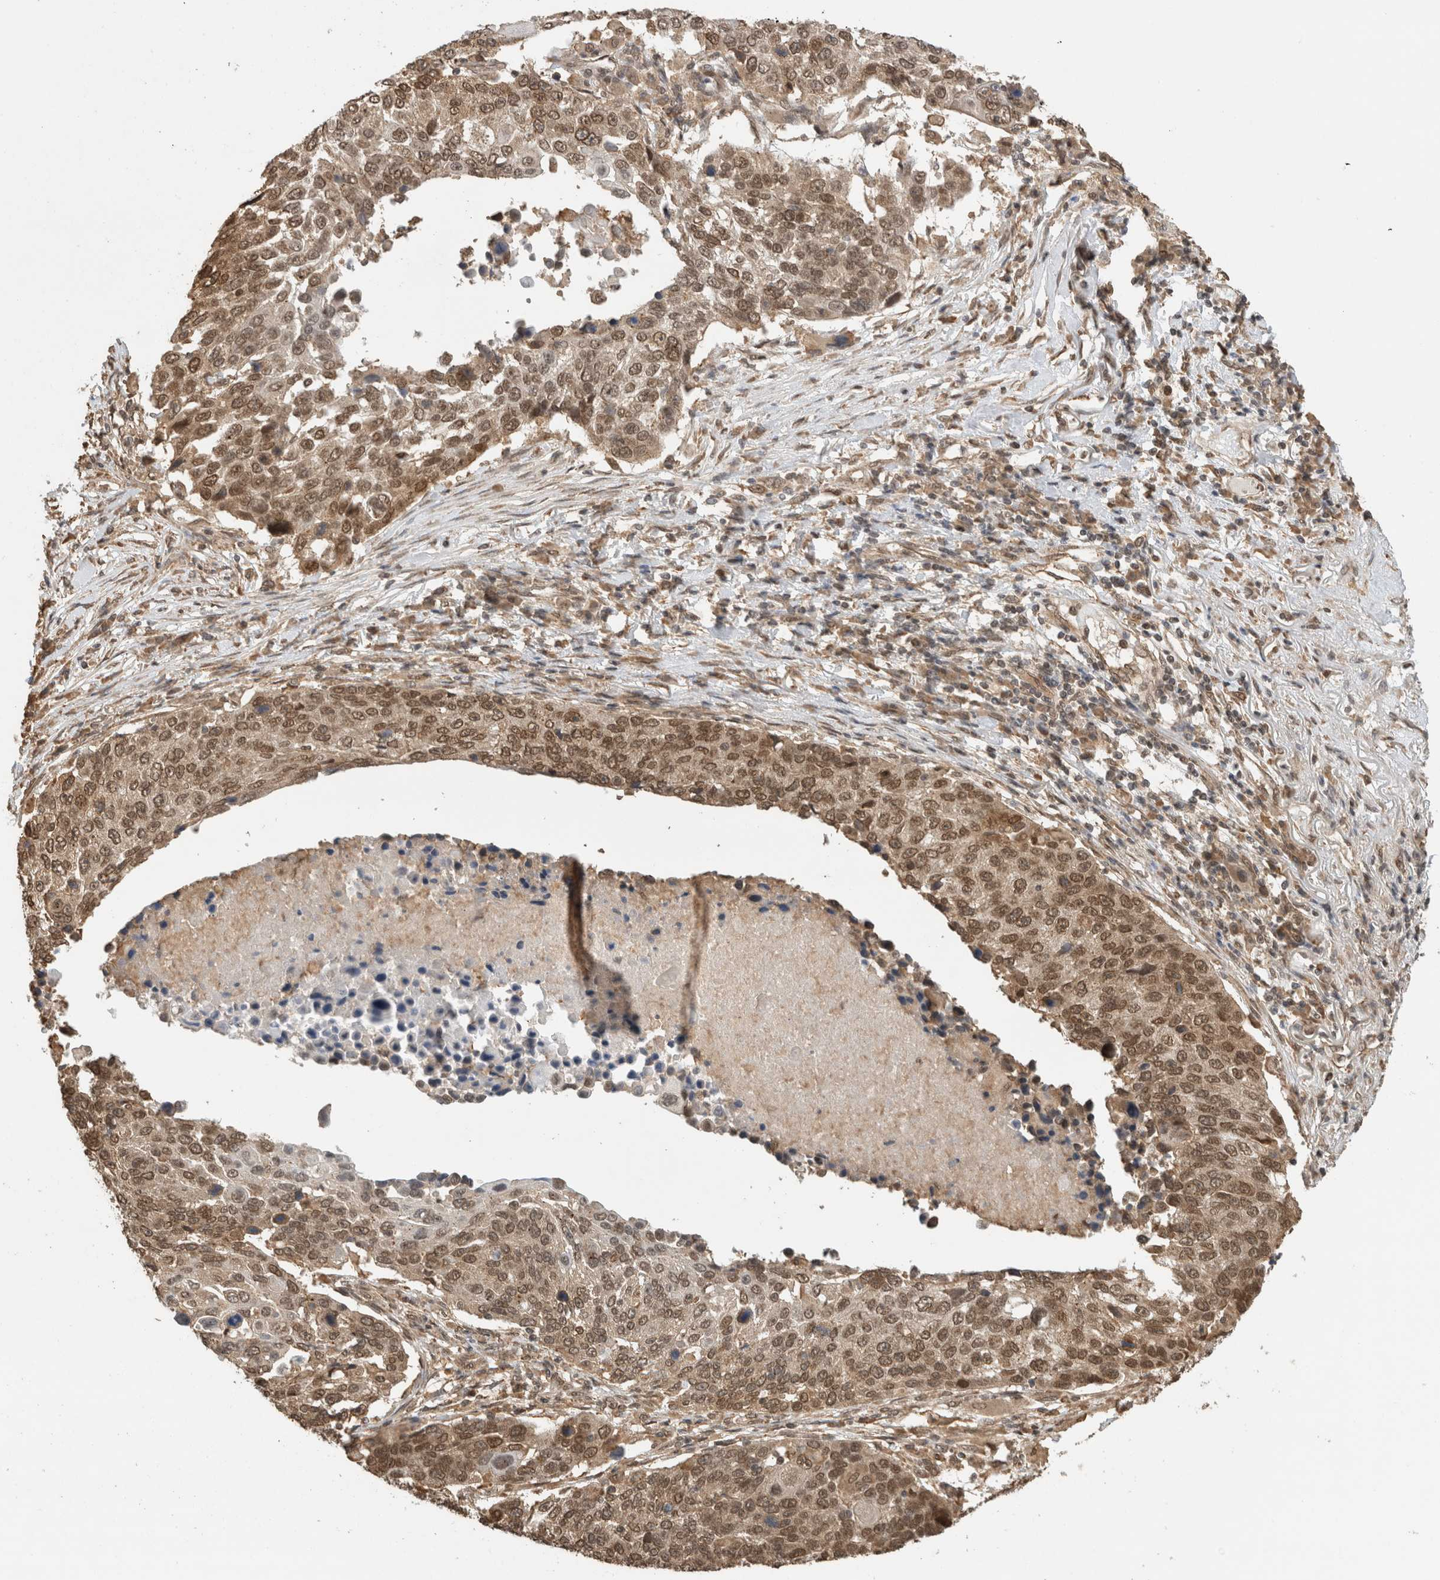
{"staining": {"intensity": "moderate", "quantity": ">75%", "location": "cytoplasmic/membranous,nuclear"}, "tissue": "lung cancer", "cell_type": "Tumor cells", "image_type": "cancer", "snomed": [{"axis": "morphology", "description": "Squamous cell carcinoma, NOS"}, {"axis": "topography", "description": "Lung"}], "caption": "Approximately >75% of tumor cells in lung cancer (squamous cell carcinoma) exhibit moderate cytoplasmic/membranous and nuclear protein staining as visualized by brown immunohistochemical staining.", "gene": "C1orf21", "patient": {"sex": "male", "age": 66}}